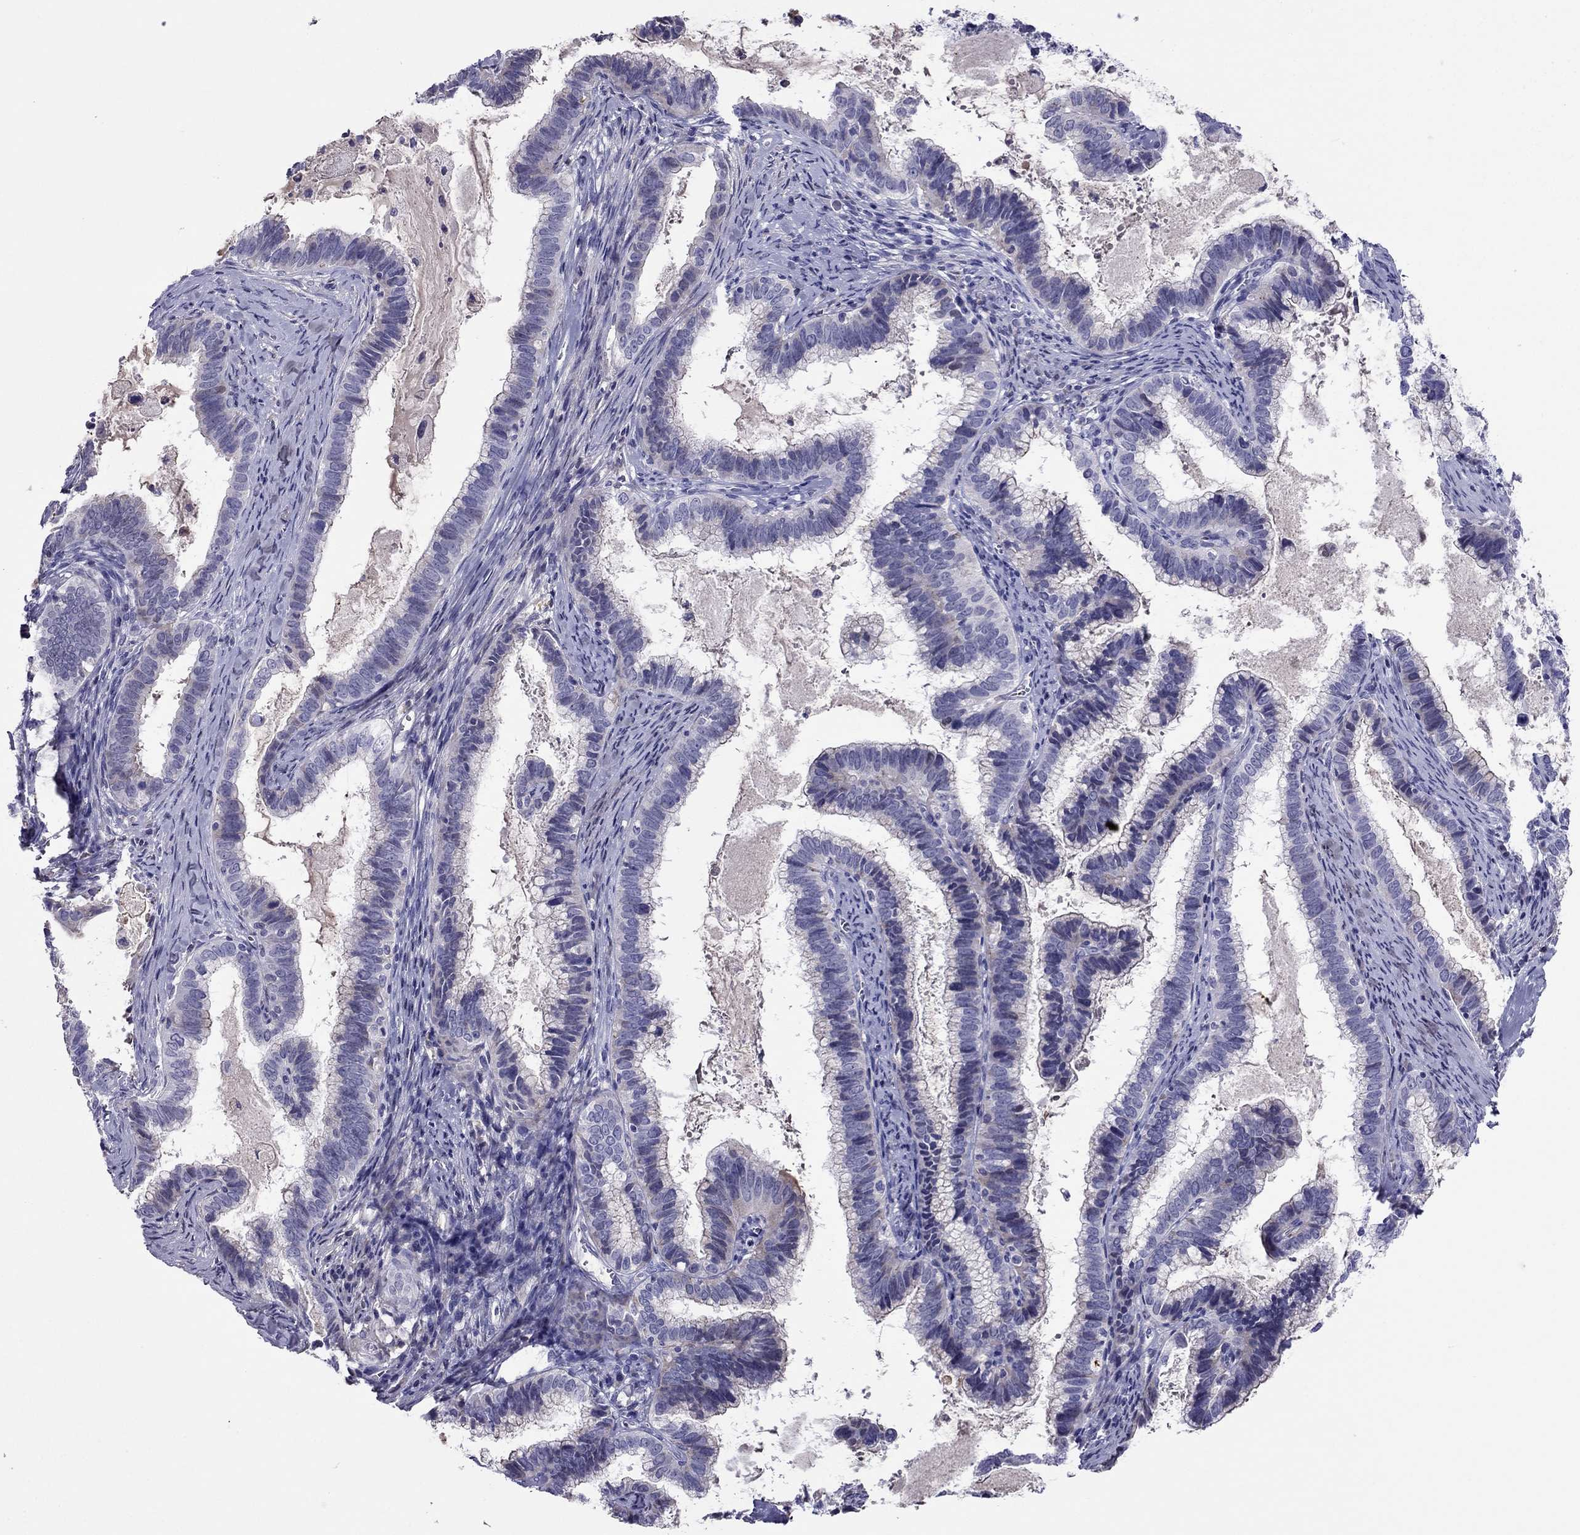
{"staining": {"intensity": "negative", "quantity": "none", "location": "none"}, "tissue": "cervical cancer", "cell_type": "Tumor cells", "image_type": "cancer", "snomed": [{"axis": "morphology", "description": "Adenocarcinoma, NOS"}, {"axis": "topography", "description": "Cervix"}], "caption": "Tumor cells are negative for brown protein staining in adenocarcinoma (cervical).", "gene": "TBC1D21", "patient": {"sex": "female", "age": 61}}